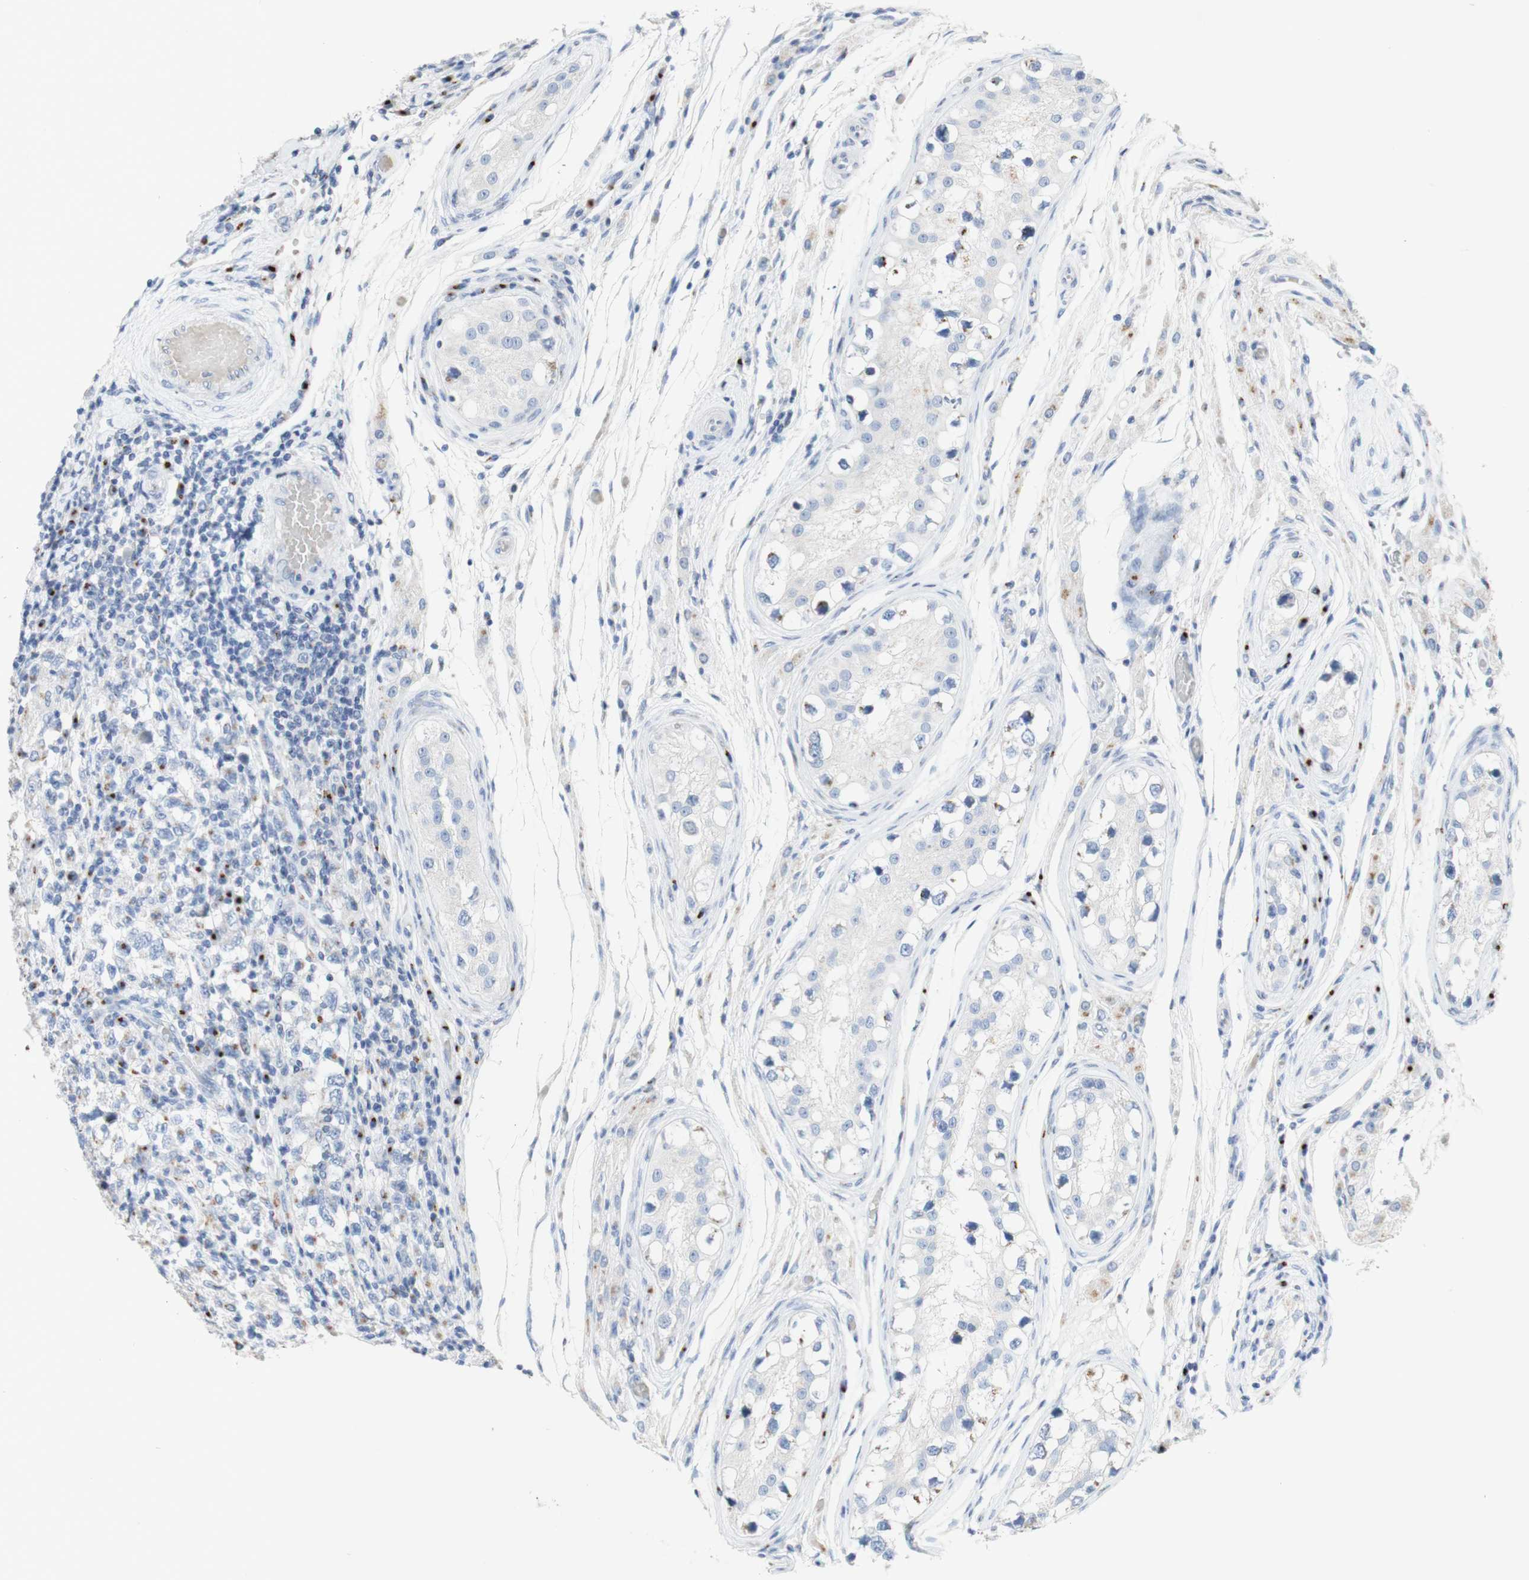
{"staining": {"intensity": "moderate", "quantity": ">75%", "location": "cytoplasmic/membranous"}, "tissue": "testis cancer", "cell_type": "Tumor cells", "image_type": "cancer", "snomed": [{"axis": "morphology", "description": "Carcinoma, Embryonal, NOS"}, {"axis": "topography", "description": "Testis"}], "caption": "Brown immunohistochemical staining in testis cancer (embryonal carcinoma) demonstrates moderate cytoplasmic/membranous positivity in approximately >75% of tumor cells. The staining is performed using DAB brown chromogen to label protein expression. The nuclei are counter-stained blue using hematoxylin.", "gene": "MANEA", "patient": {"sex": "male", "age": 21}}